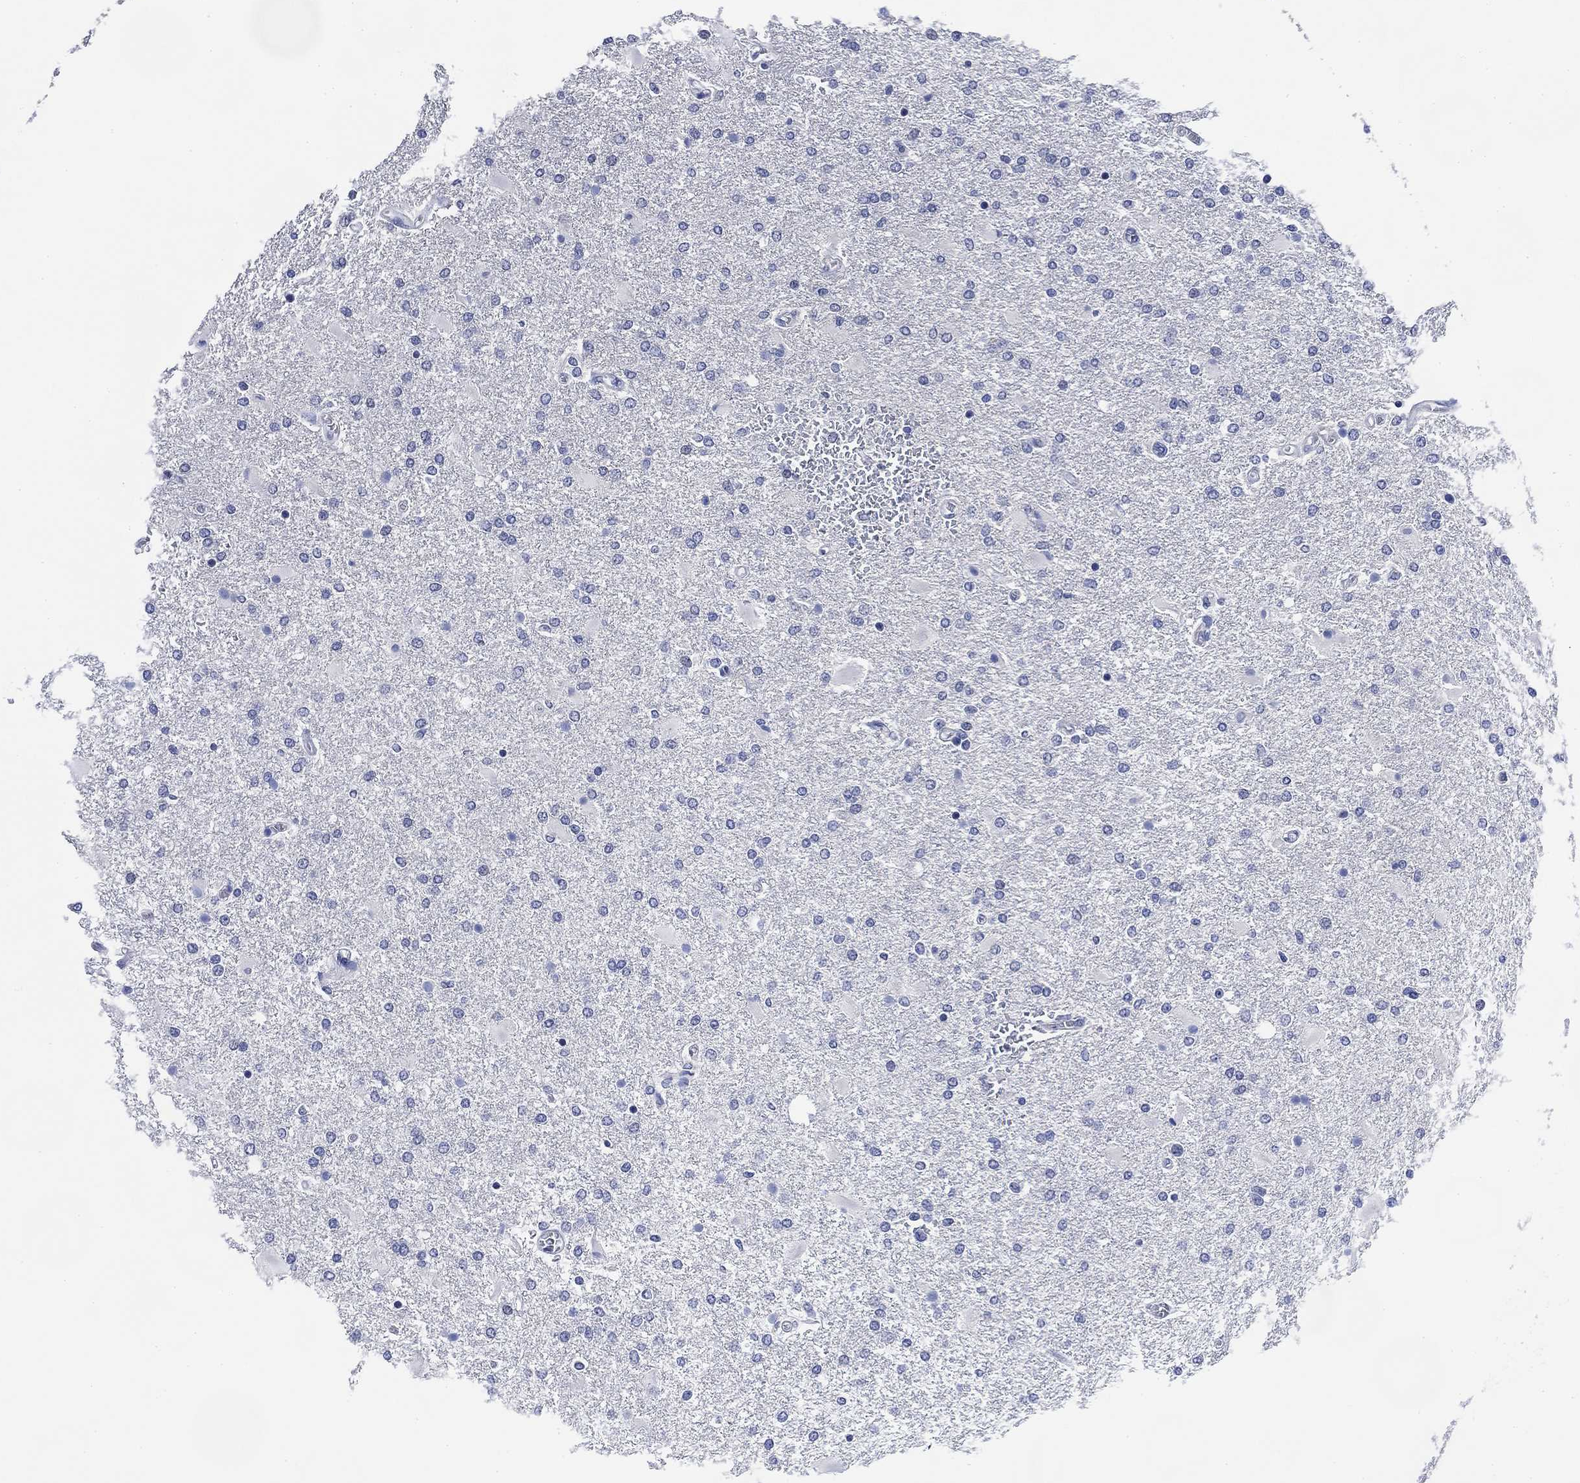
{"staining": {"intensity": "negative", "quantity": "none", "location": "none"}, "tissue": "glioma", "cell_type": "Tumor cells", "image_type": "cancer", "snomed": [{"axis": "morphology", "description": "Glioma, malignant, High grade"}, {"axis": "topography", "description": "Cerebral cortex"}], "caption": "Immunohistochemical staining of malignant glioma (high-grade) shows no significant expression in tumor cells.", "gene": "DAZL", "patient": {"sex": "male", "age": 79}}